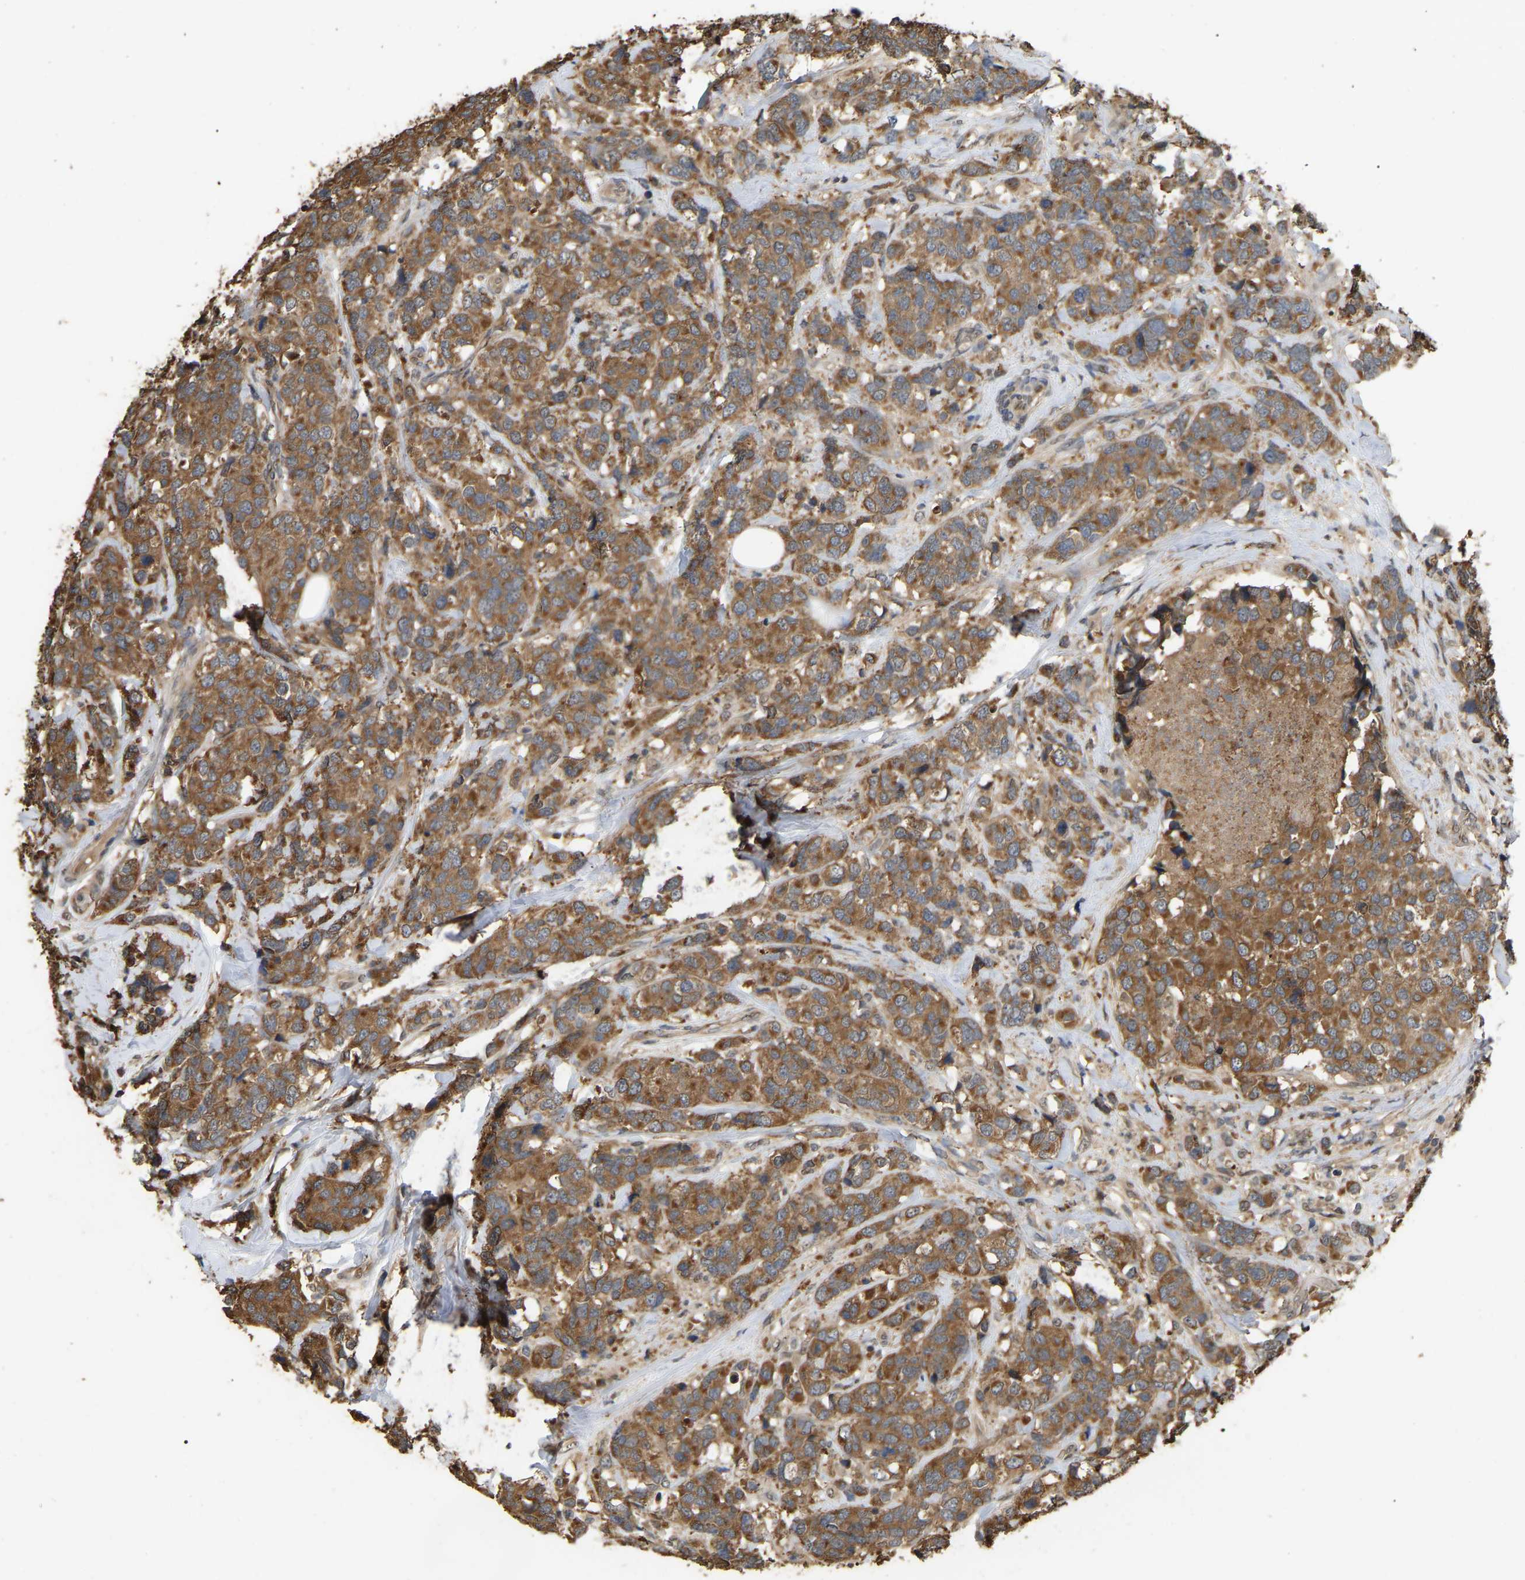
{"staining": {"intensity": "moderate", "quantity": ">75%", "location": "cytoplasmic/membranous"}, "tissue": "breast cancer", "cell_type": "Tumor cells", "image_type": "cancer", "snomed": [{"axis": "morphology", "description": "Lobular carcinoma"}, {"axis": "topography", "description": "Breast"}], "caption": "DAB immunohistochemical staining of breast cancer (lobular carcinoma) shows moderate cytoplasmic/membranous protein expression in approximately >75% of tumor cells. The protein of interest is stained brown, and the nuclei are stained in blue (DAB IHC with brightfield microscopy, high magnification).", "gene": "FAM219A", "patient": {"sex": "female", "age": 59}}